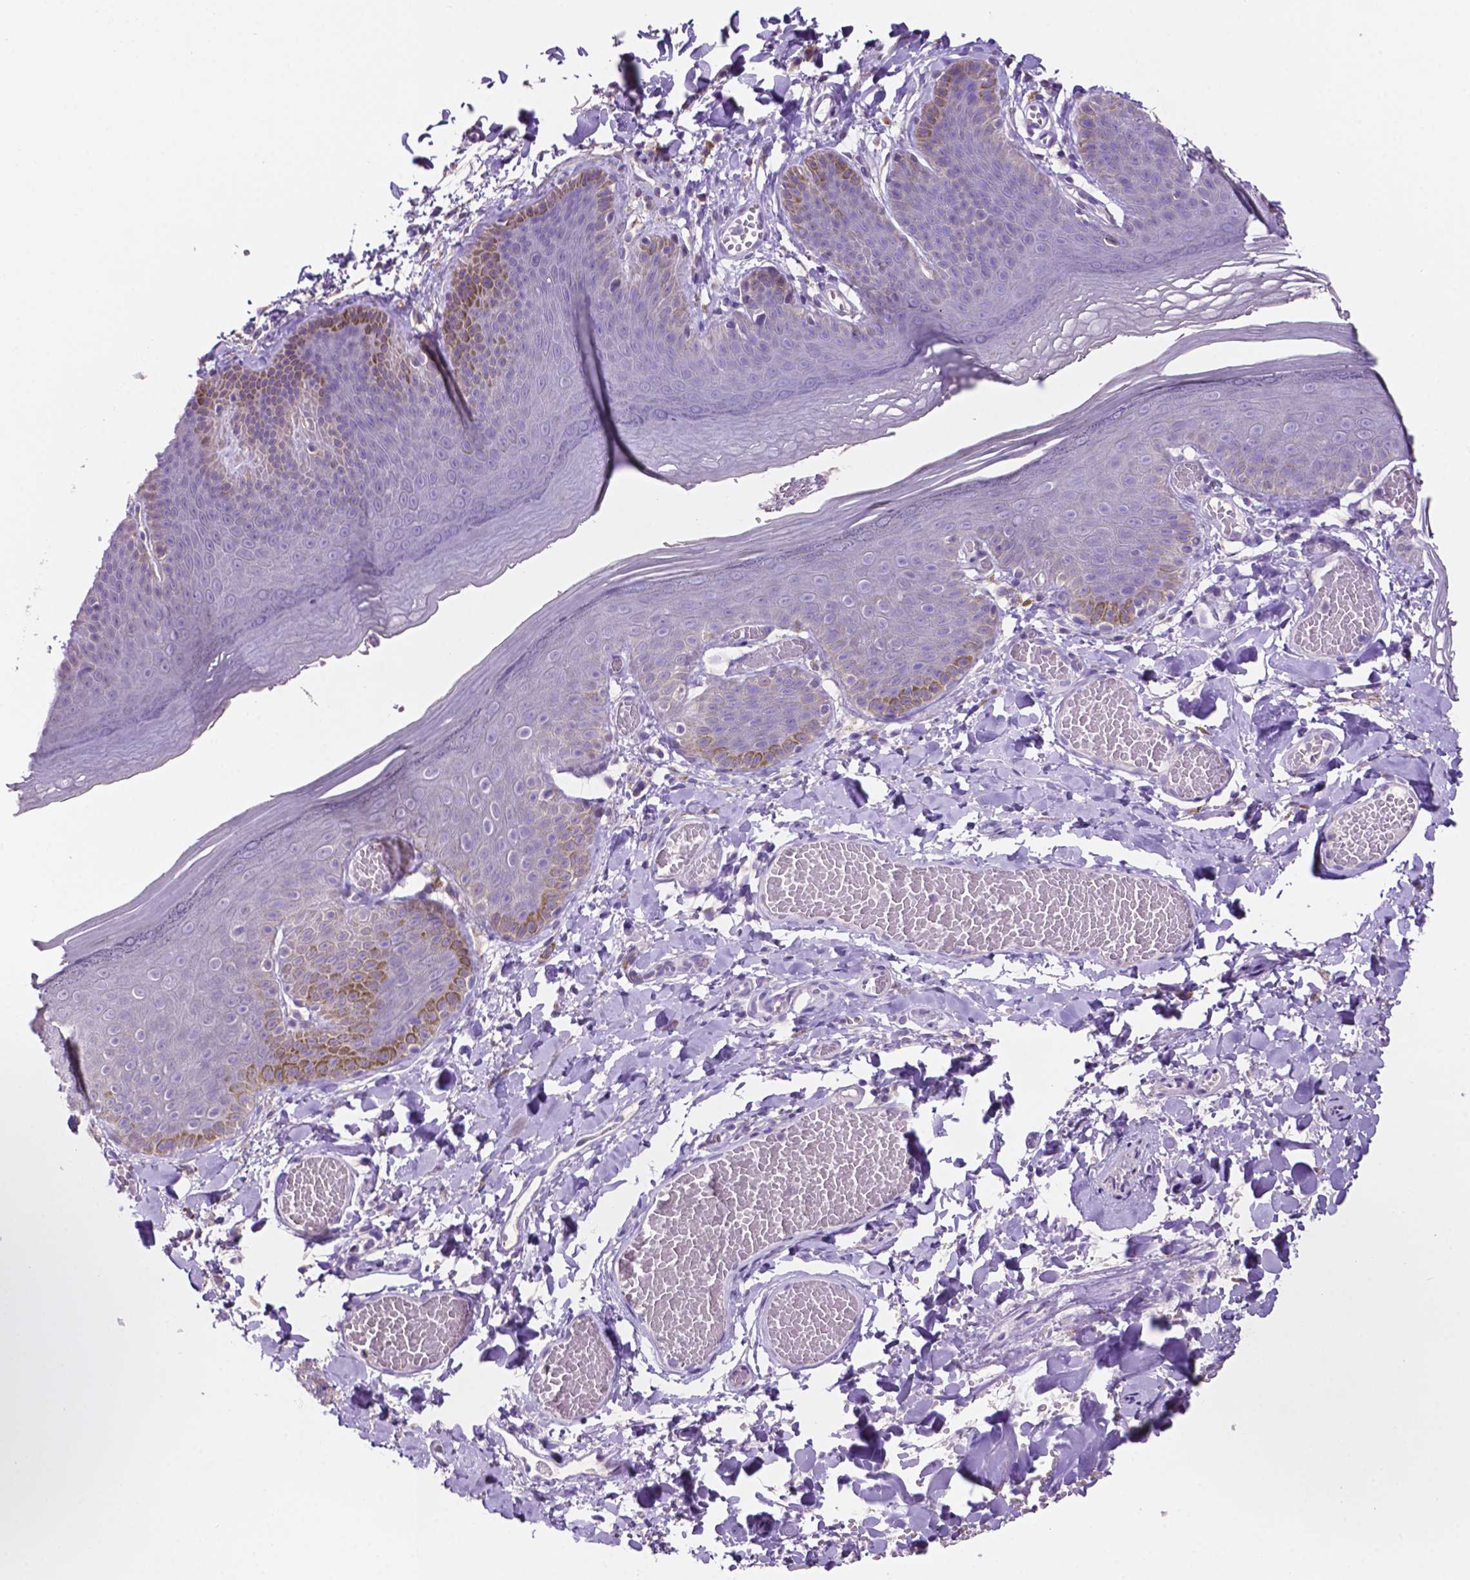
{"staining": {"intensity": "negative", "quantity": "none", "location": "none"}, "tissue": "skin", "cell_type": "Epidermal cells", "image_type": "normal", "snomed": [{"axis": "morphology", "description": "Normal tissue, NOS"}, {"axis": "topography", "description": "Anal"}], "caption": "The photomicrograph exhibits no significant expression in epidermal cells of skin. (Brightfield microscopy of DAB immunohistochemistry (IHC) at high magnification).", "gene": "PRPS2", "patient": {"sex": "male", "age": 53}}